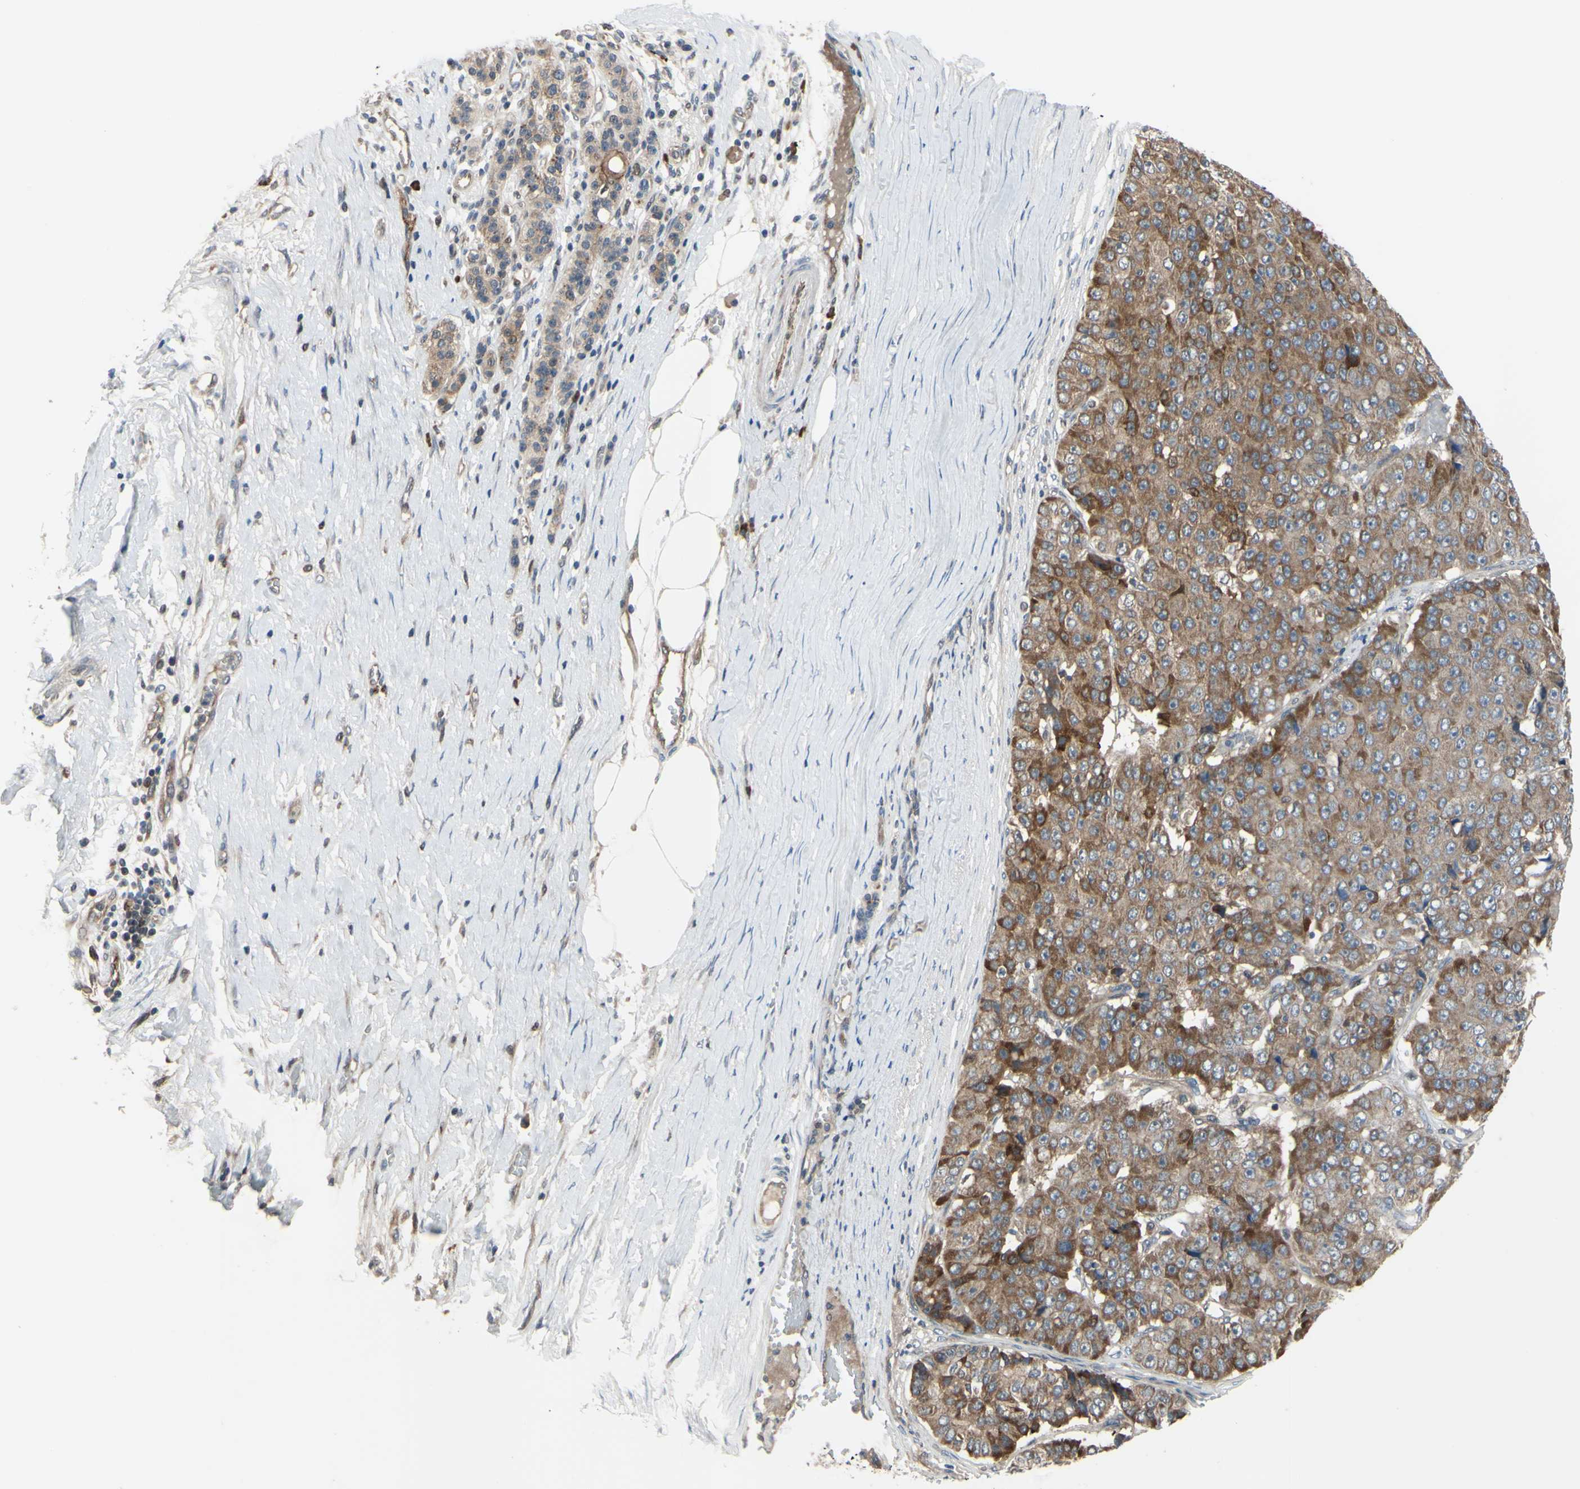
{"staining": {"intensity": "moderate", "quantity": ">75%", "location": "cytoplasmic/membranous"}, "tissue": "pancreatic cancer", "cell_type": "Tumor cells", "image_type": "cancer", "snomed": [{"axis": "morphology", "description": "Adenocarcinoma, NOS"}, {"axis": "topography", "description": "Pancreas"}], "caption": "Protein staining exhibits moderate cytoplasmic/membranous expression in approximately >75% of tumor cells in pancreatic cancer (adenocarcinoma).", "gene": "XIAP", "patient": {"sex": "male", "age": 50}}